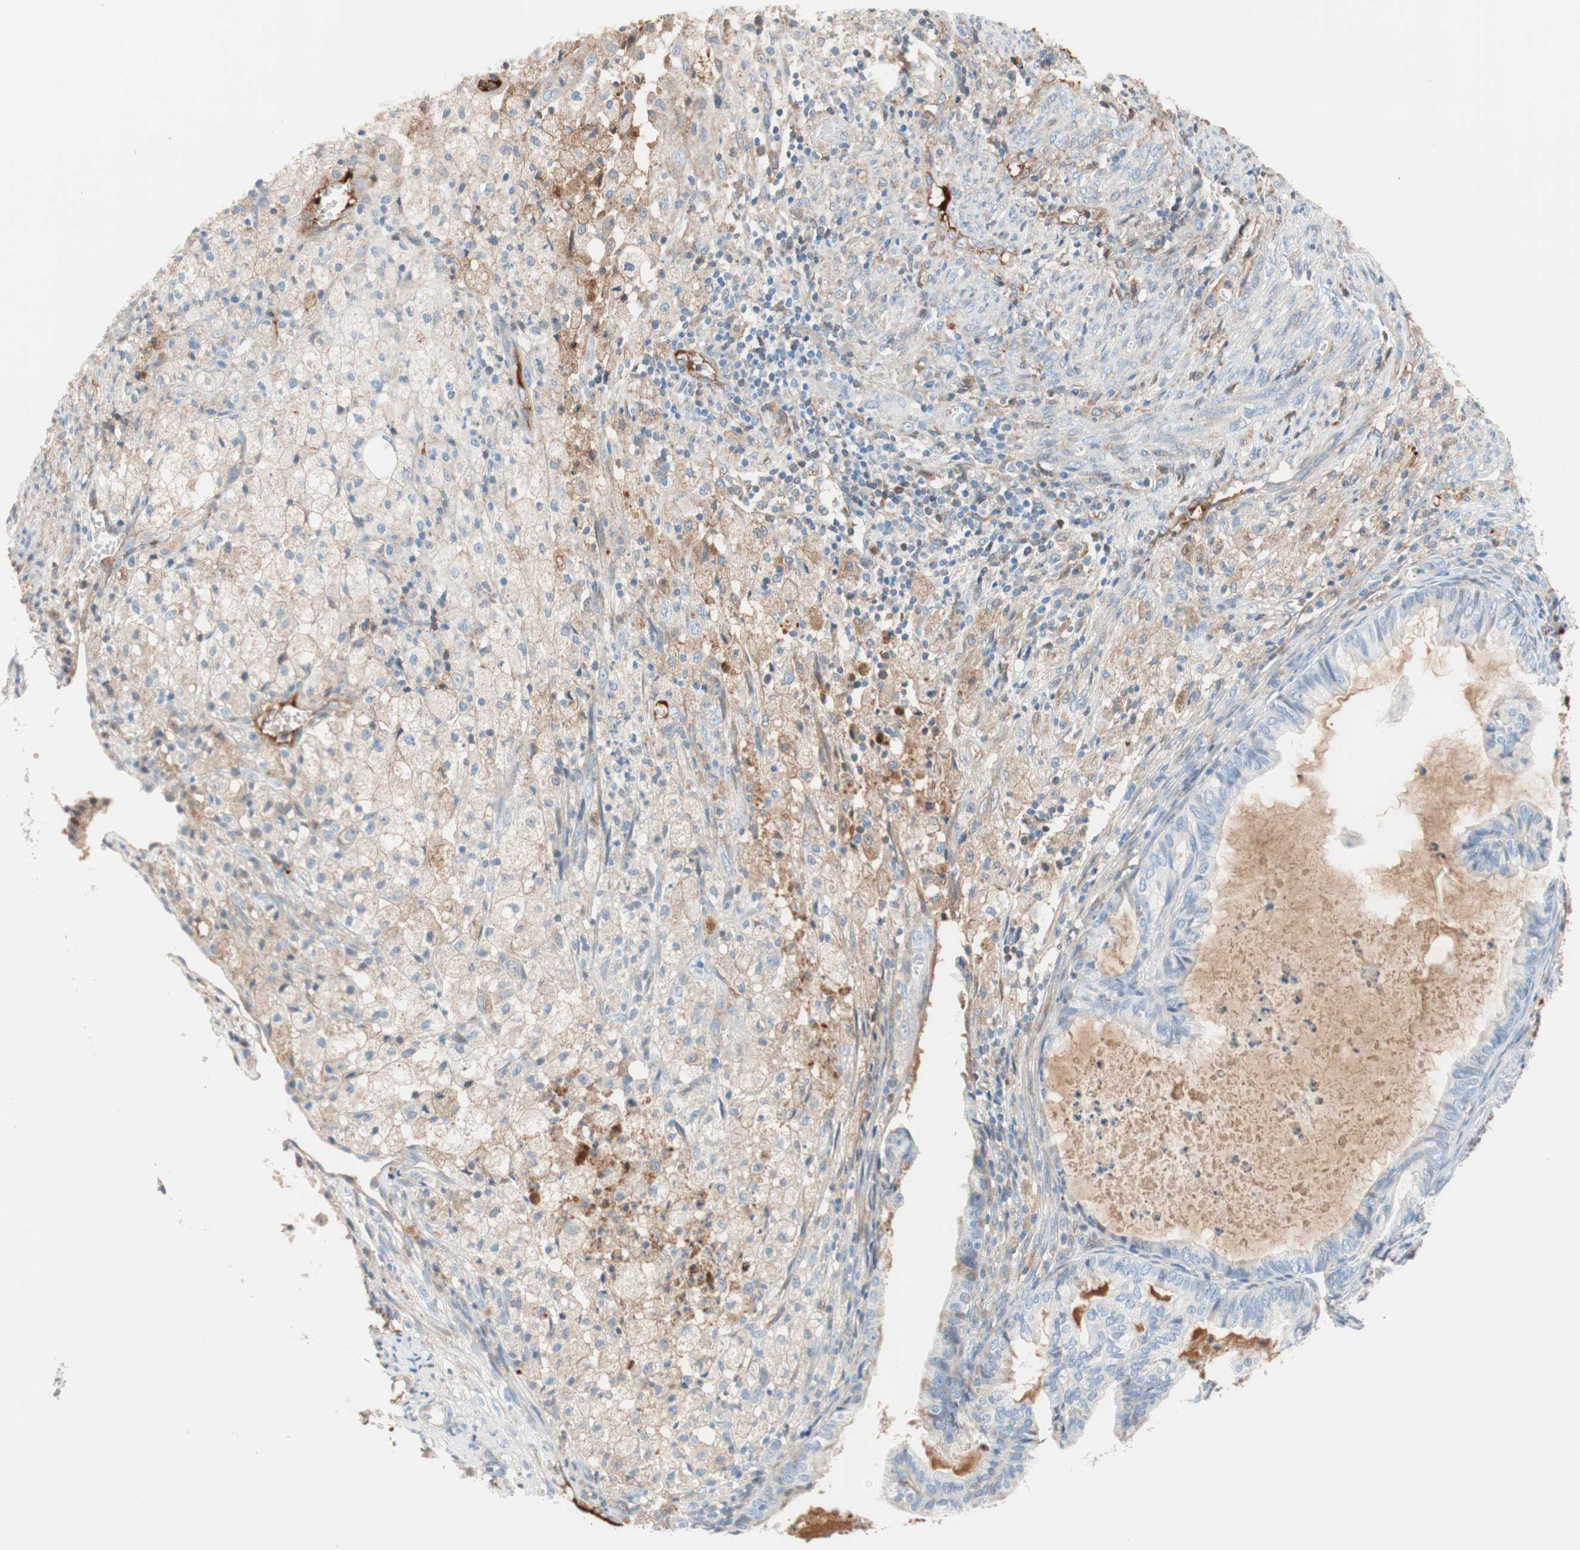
{"staining": {"intensity": "negative", "quantity": "none", "location": "none"}, "tissue": "cervical cancer", "cell_type": "Tumor cells", "image_type": "cancer", "snomed": [{"axis": "morphology", "description": "Normal tissue, NOS"}, {"axis": "morphology", "description": "Adenocarcinoma, NOS"}, {"axis": "topography", "description": "Cervix"}, {"axis": "topography", "description": "Endometrium"}], "caption": "Immunohistochemistry image of cervical cancer (adenocarcinoma) stained for a protein (brown), which displays no staining in tumor cells. (DAB immunohistochemistry (IHC) visualized using brightfield microscopy, high magnification).", "gene": "RBP4", "patient": {"sex": "female", "age": 86}}